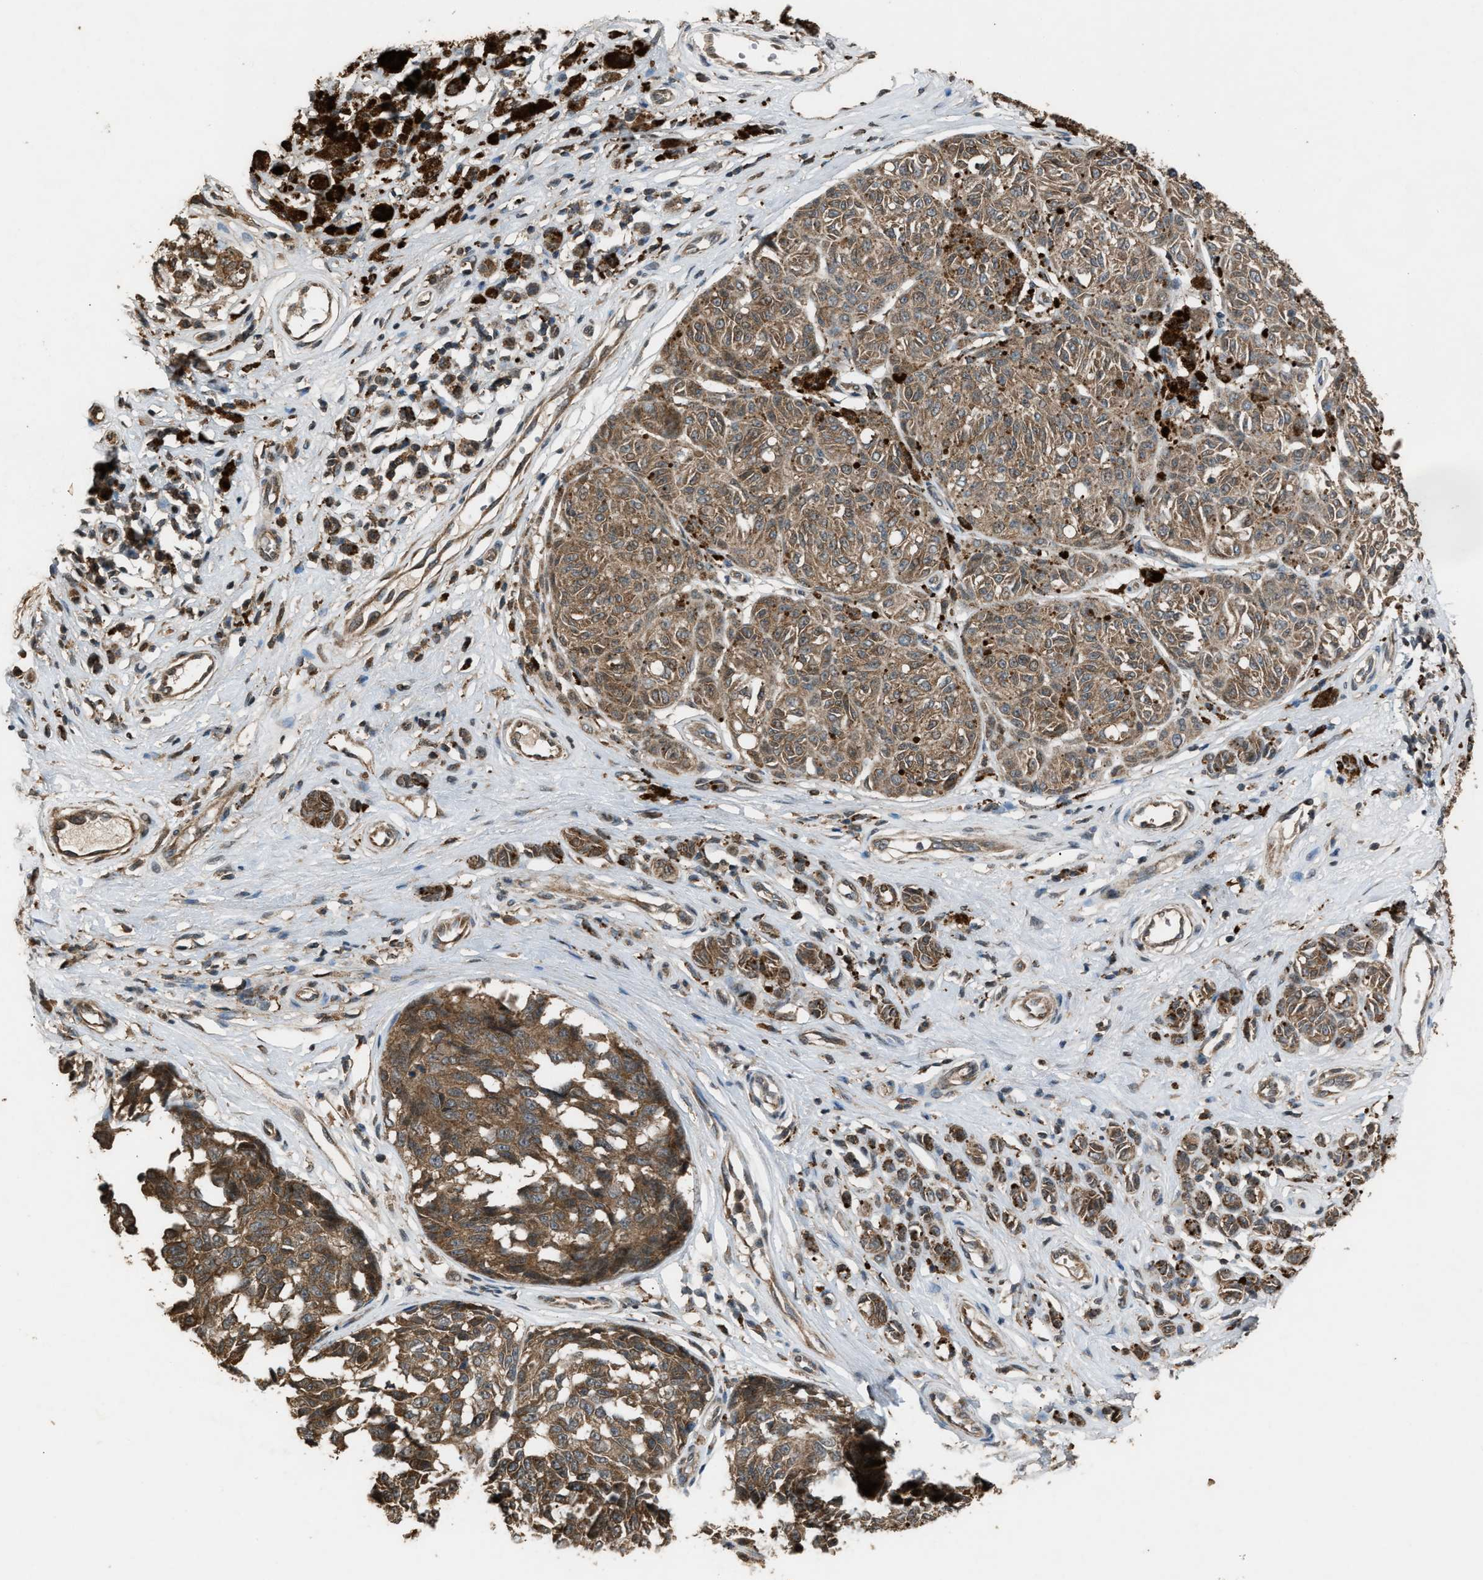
{"staining": {"intensity": "moderate", "quantity": ">75%", "location": "cytoplasmic/membranous"}, "tissue": "melanoma", "cell_type": "Tumor cells", "image_type": "cancer", "snomed": [{"axis": "morphology", "description": "Malignant melanoma, NOS"}, {"axis": "topography", "description": "Skin"}], "caption": "Melanoma stained with immunohistochemistry shows moderate cytoplasmic/membranous expression in about >75% of tumor cells. (brown staining indicates protein expression, while blue staining denotes nuclei).", "gene": "PSMD1", "patient": {"sex": "female", "age": 64}}